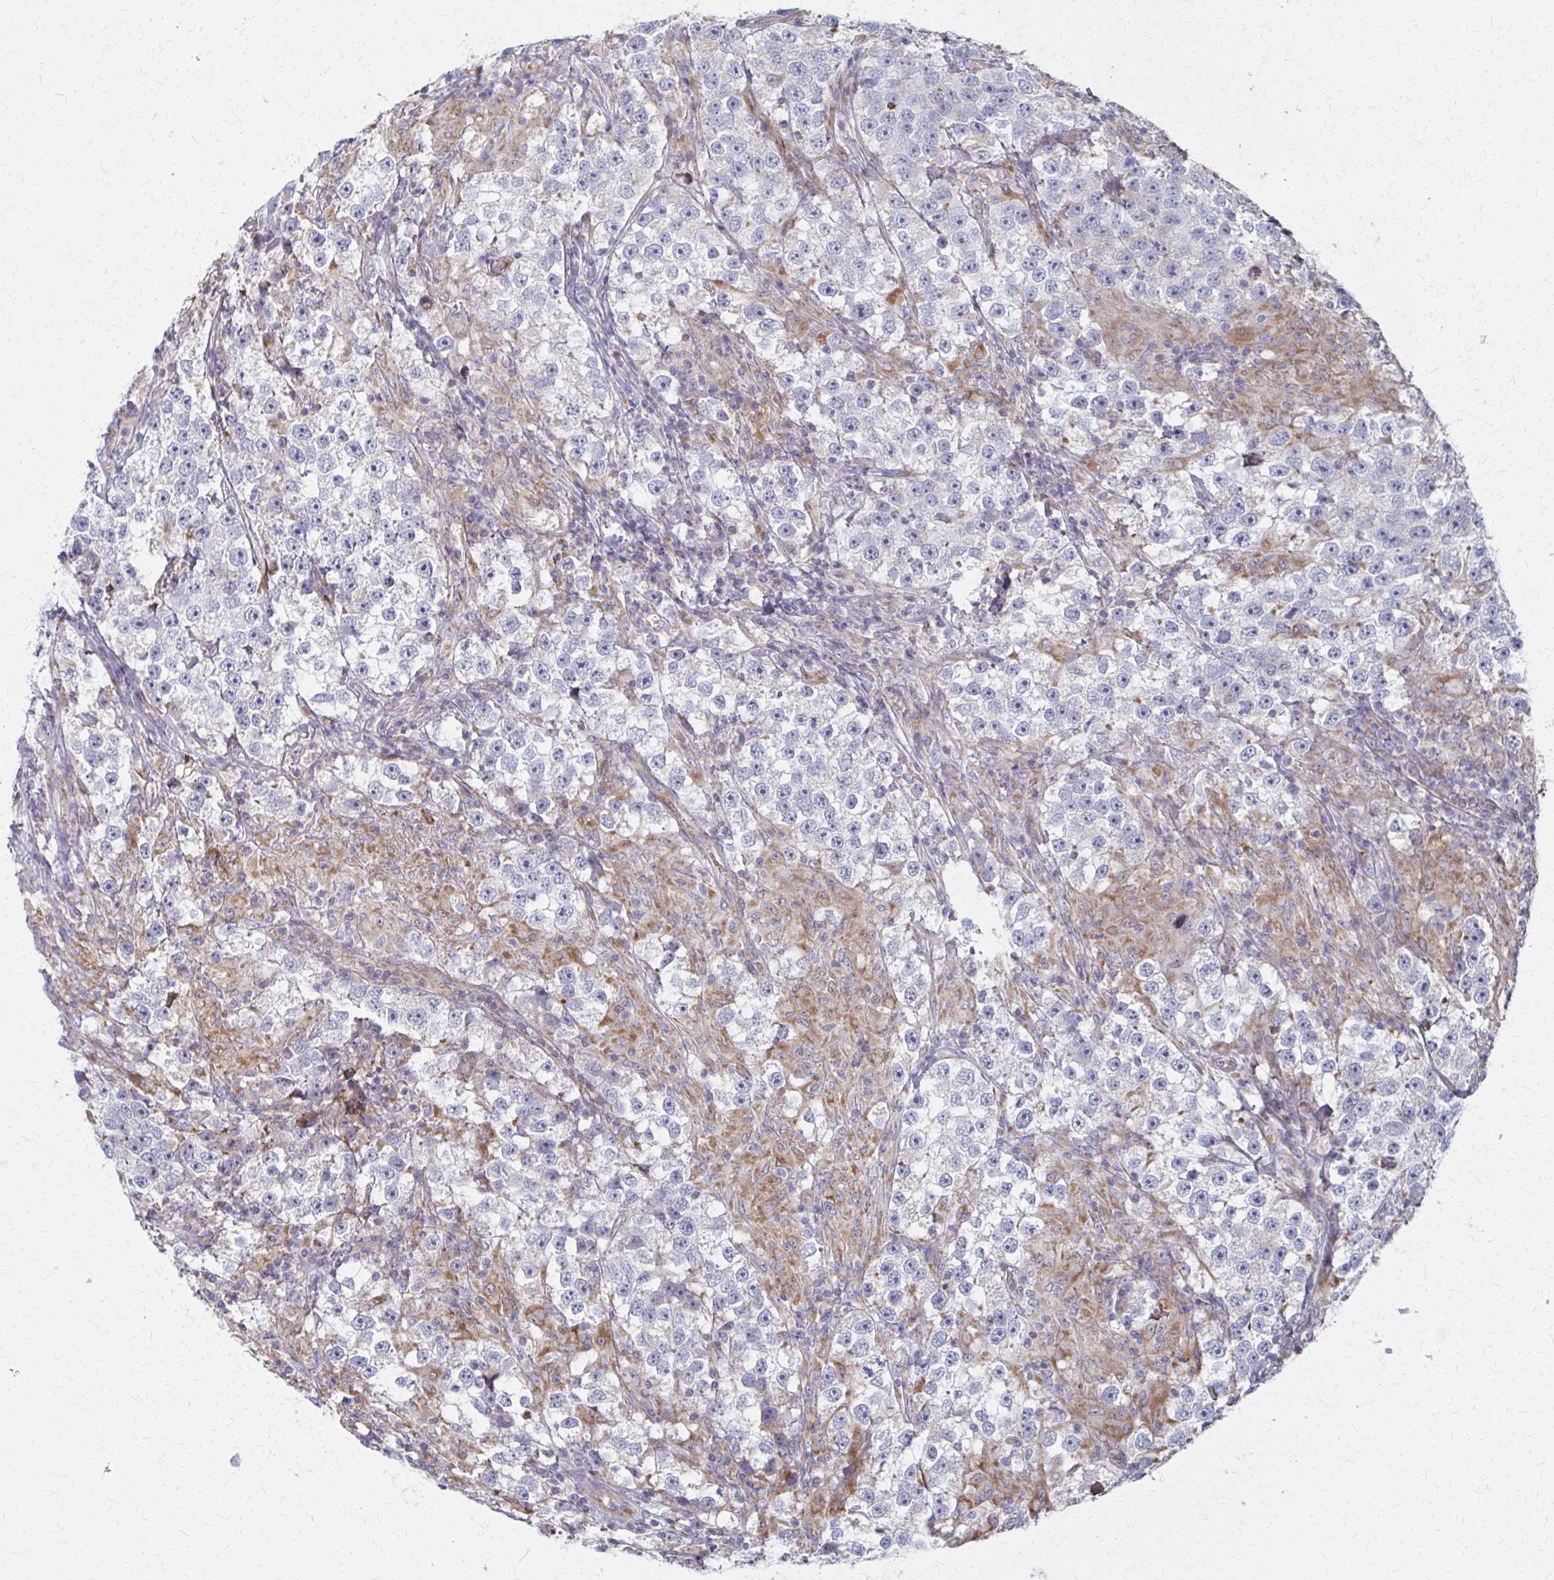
{"staining": {"intensity": "moderate", "quantity": ">75%", "location": "cytoplasmic/membranous"}, "tissue": "testis cancer", "cell_type": "Tumor cells", "image_type": "cancer", "snomed": [{"axis": "morphology", "description": "Seminoma, NOS"}, {"axis": "topography", "description": "Testis"}], "caption": "Immunohistochemical staining of testis cancer reveals medium levels of moderate cytoplasmic/membranous protein expression in approximately >75% of tumor cells. (brown staining indicates protein expression, while blue staining denotes nuclei).", "gene": "FAHD1", "patient": {"sex": "male", "age": 46}}